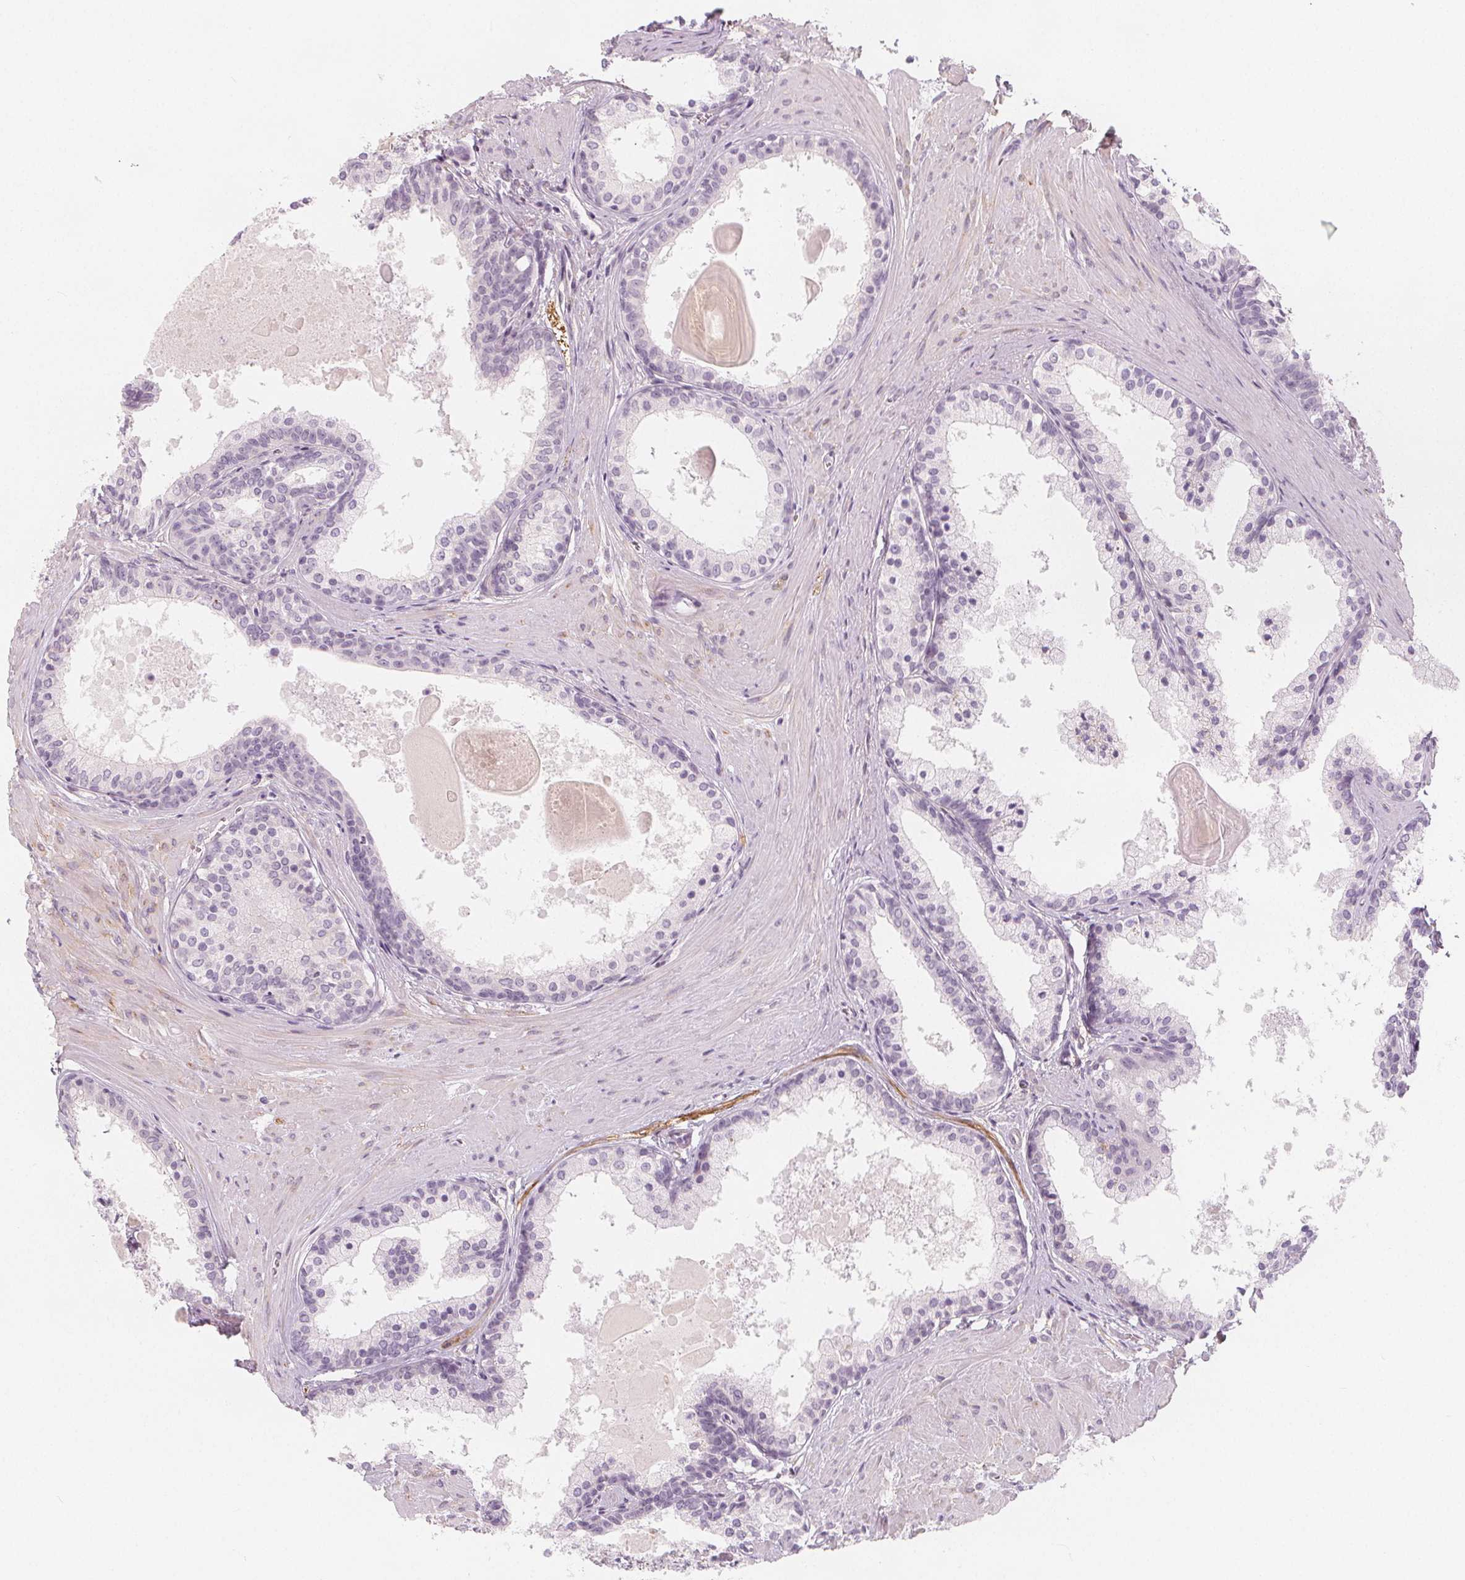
{"staining": {"intensity": "negative", "quantity": "none", "location": "none"}, "tissue": "prostate", "cell_type": "Glandular cells", "image_type": "normal", "snomed": [{"axis": "morphology", "description": "Normal tissue, NOS"}, {"axis": "topography", "description": "Prostate"}], "caption": "Immunohistochemistry (IHC) of unremarkable prostate exhibits no staining in glandular cells. The staining was performed using DAB to visualize the protein expression in brown, while the nuclei were stained in blue with hematoxylin (Magnification: 20x).", "gene": "MAP1A", "patient": {"sex": "male", "age": 61}}